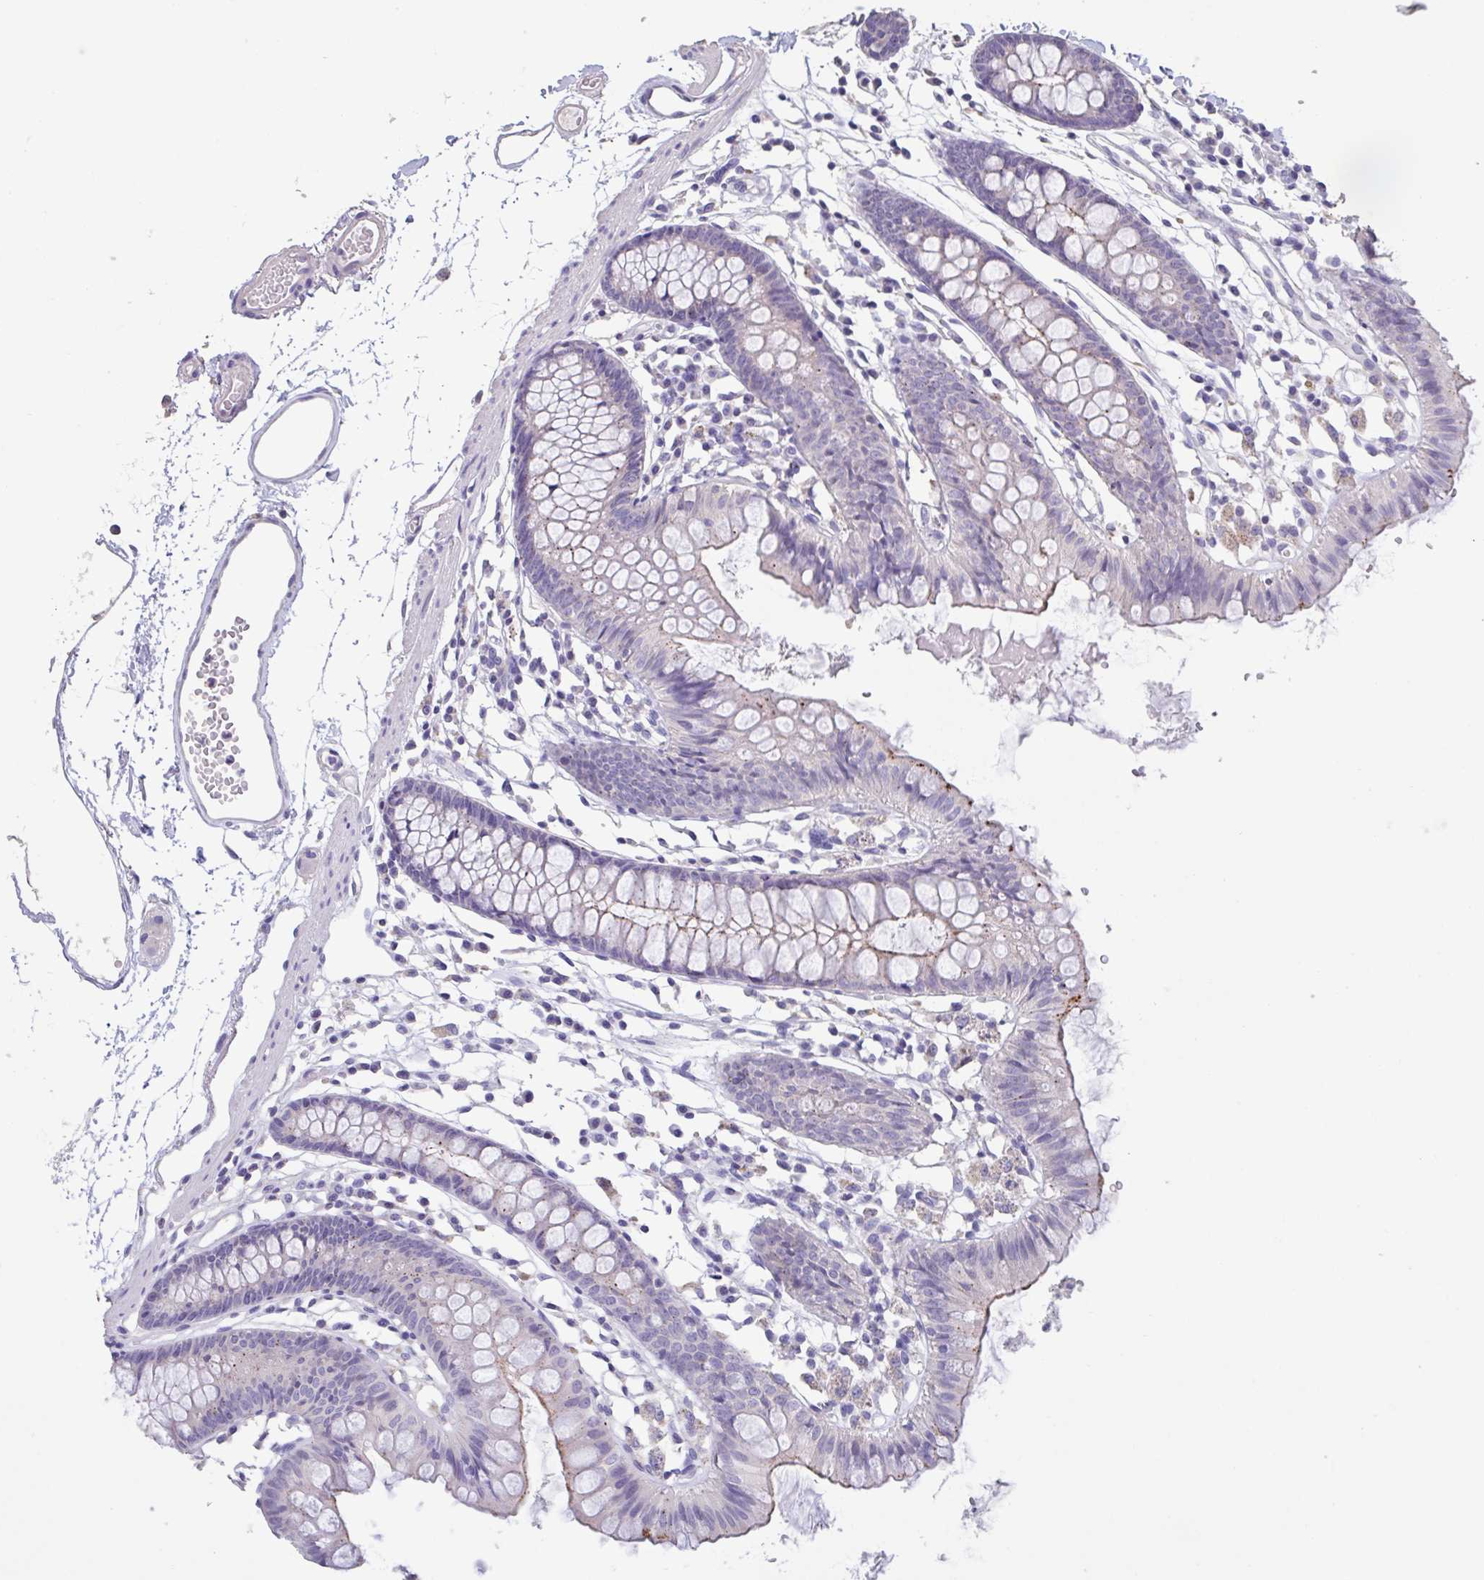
{"staining": {"intensity": "negative", "quantity": "none", "location": "none"}, "tissue": "colon", "cell_type": "Endothelial cells", "image_type": "normal", "snomed": [{"axis": "morphology", "description": "Normal tissue, NOS"}, {"axis": "topography", "description": "Colon"}], "caption": "Immunohistochemistry photomicrograph of benign colon: colon stained with DAB (3,3'-diaminobenzidine) displays no significant protein expression in endothelial cells. The staining was performed using DAB to visualize the protein expression in brown, while the nuclei were stained in blue with hematoxylin (Magnification: 20x).", "gene": "CHMP5", "patient": {"sex": "female", "age": 84}}